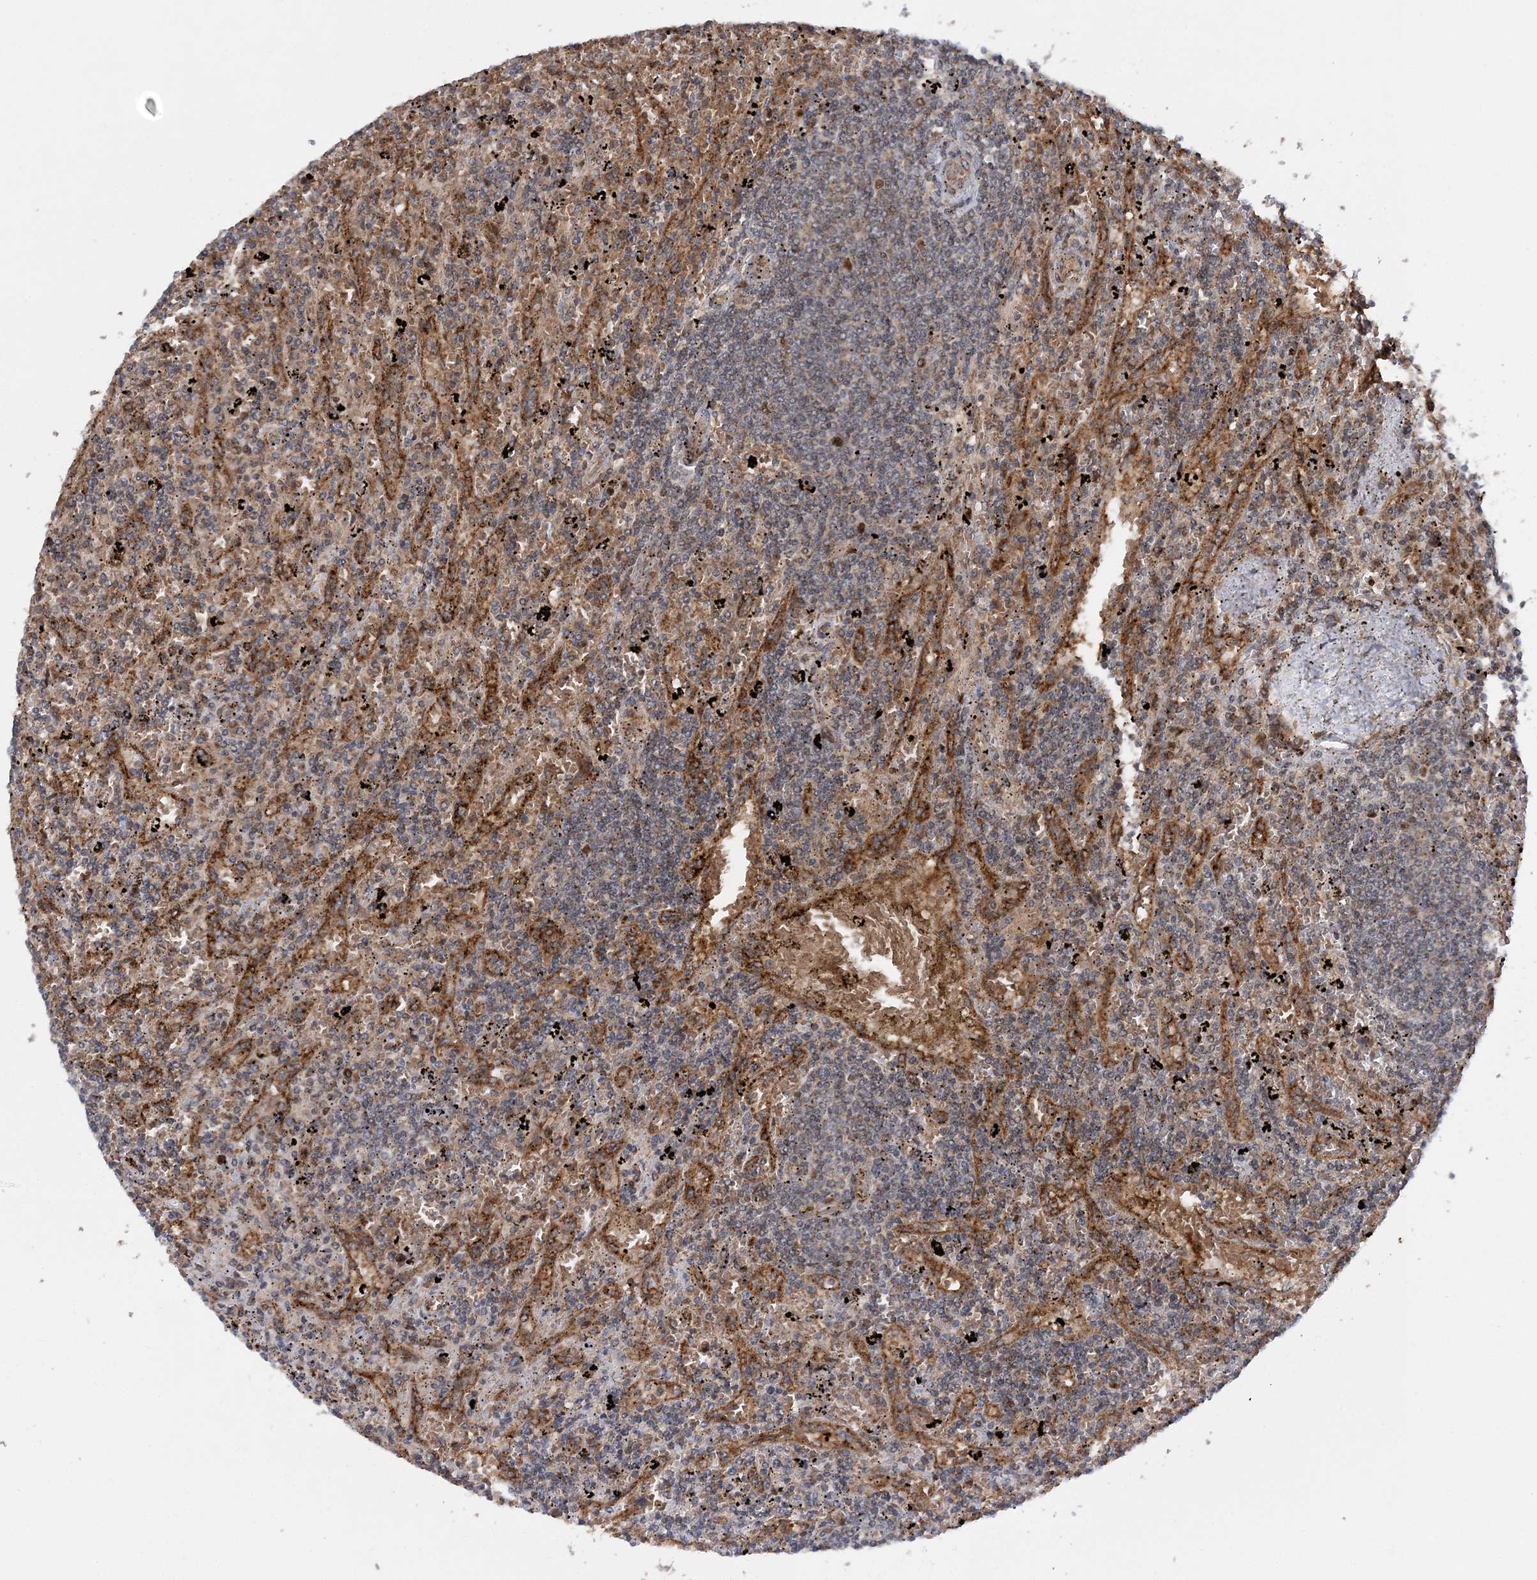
{"staining": {"intensity": "negative", "quantity": "none", "location": "none"}, "tissue": "lymphoma", "cell_type": "Tumor cells", "image_type": "cancer", "snomed": [{"axis": "morphology", "description": "Malignant lymphoma, non-Hodgkin's type, Low grade"}, {"axis": "topography", "description": "Spleen"}], "caption": "DAB immunohistochemical staining of malignant lymphoma, non-Hodgkin's type (low-grade) shows no significant positivity in tumor cells.", "gene": "KIF4A", "patient": {"sex": "male", "age": 76}}